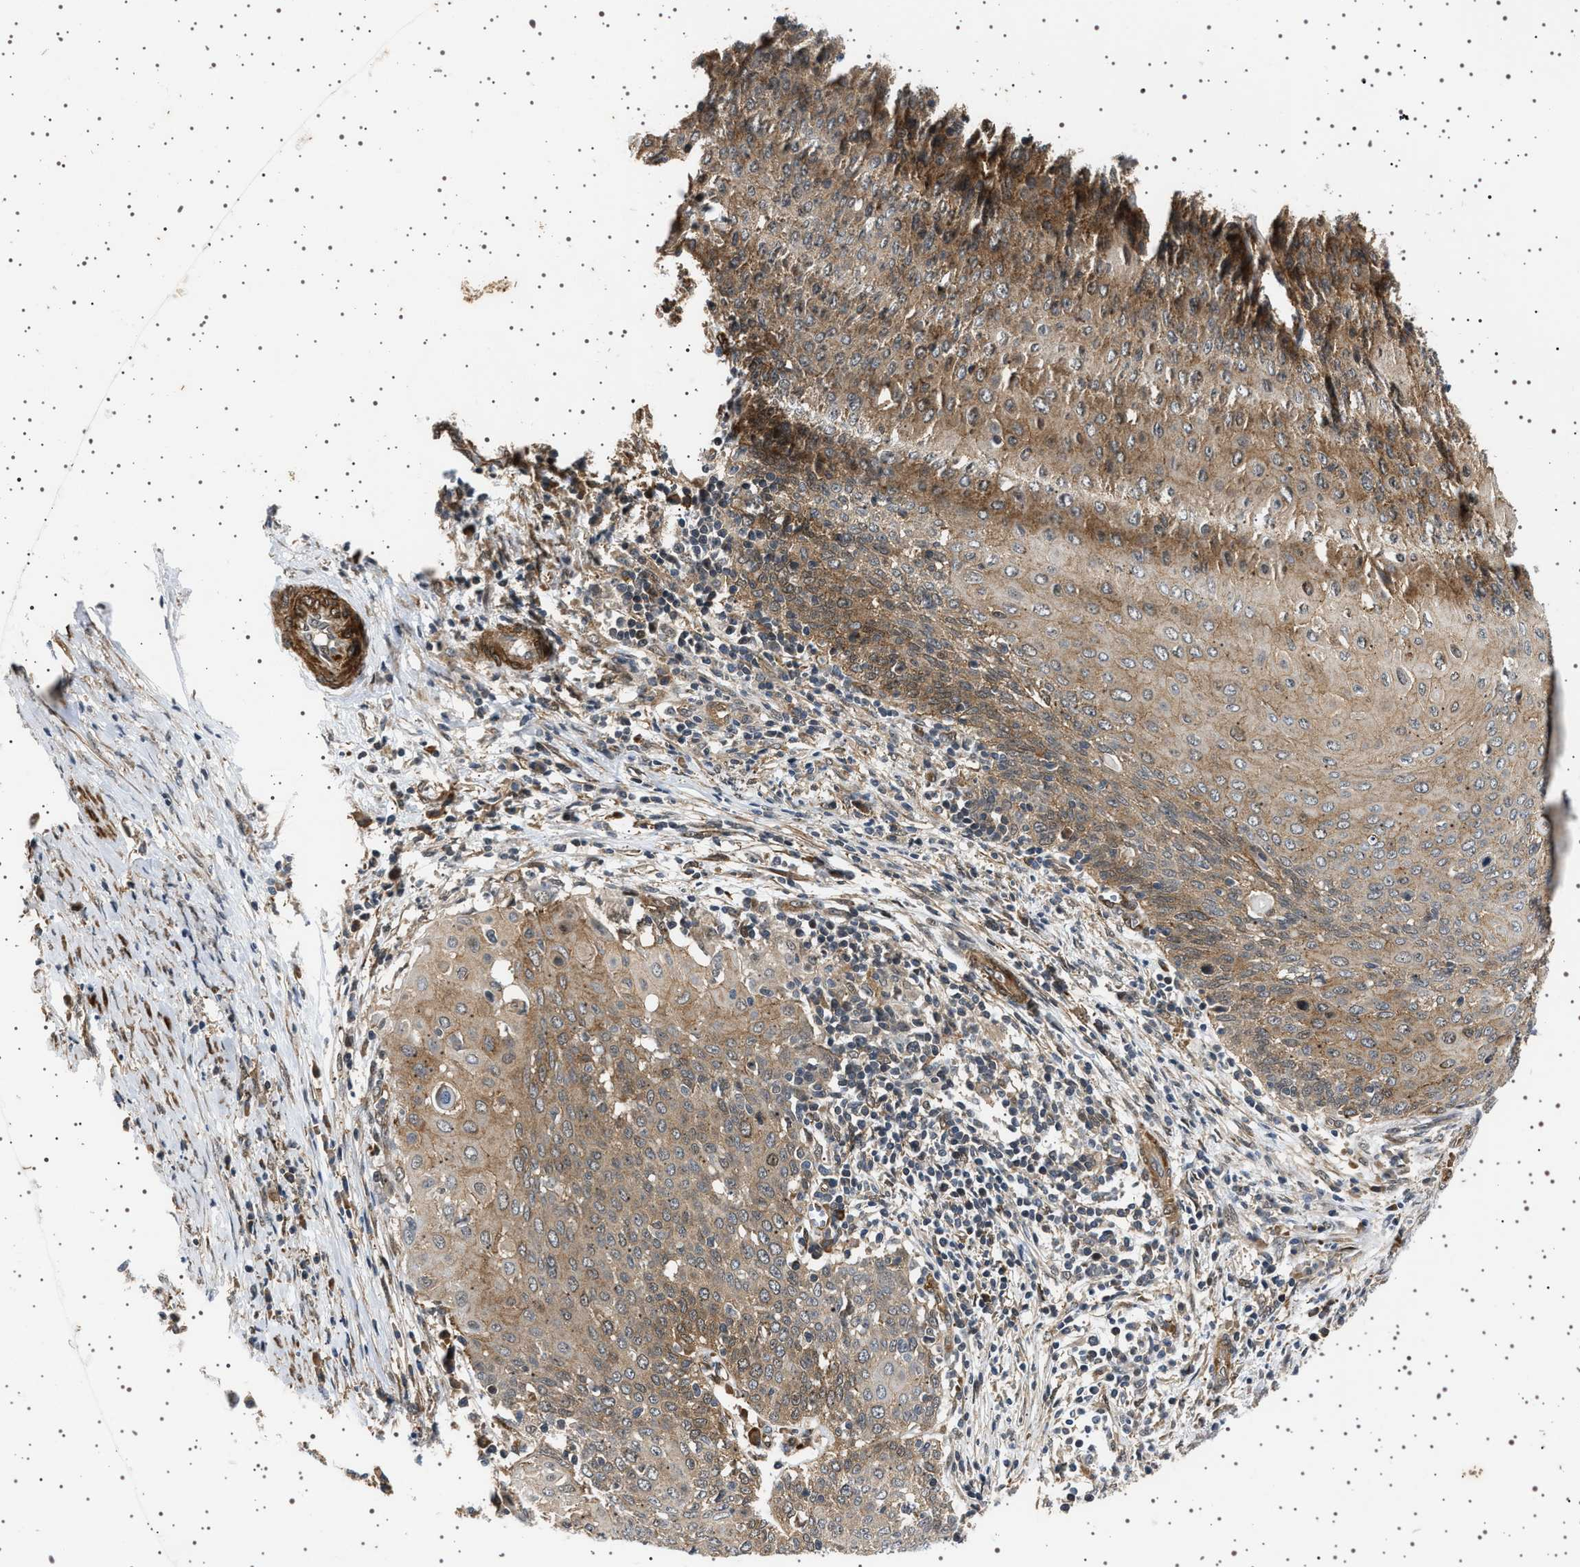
{"staining": {"intensity": "moderate", "quantity": ">75%", "location": "cytoplasmic/membranous"}, "tissue": "cervical cancer", "cell_type": "Tumor cells", "image_type": "cancer", "snomed": [{"axis": "morphology", "description": "Squamous cell carcinoma, NOS"}, {"axis": "topography", "description": "Cervix"}], "caption": "High-magnification brightfield microscopy of cervical squamous cell carcinoma stained with DAB (3,3'-diaminobenzidine) (brown) and counterstained with hematoxylin (blue). tumor cells exhibit moderate cytoplasmic/membranous staining is appreciated in approximately>75% of cells. The staining was performed using DAB (3,3'-diaminobenzidine), with brown indicating positive protein expression. Nuclei are stained blue with hematoxylin.", "gene": "BAG3", "patient": {"sex": "female", "age": 39}}